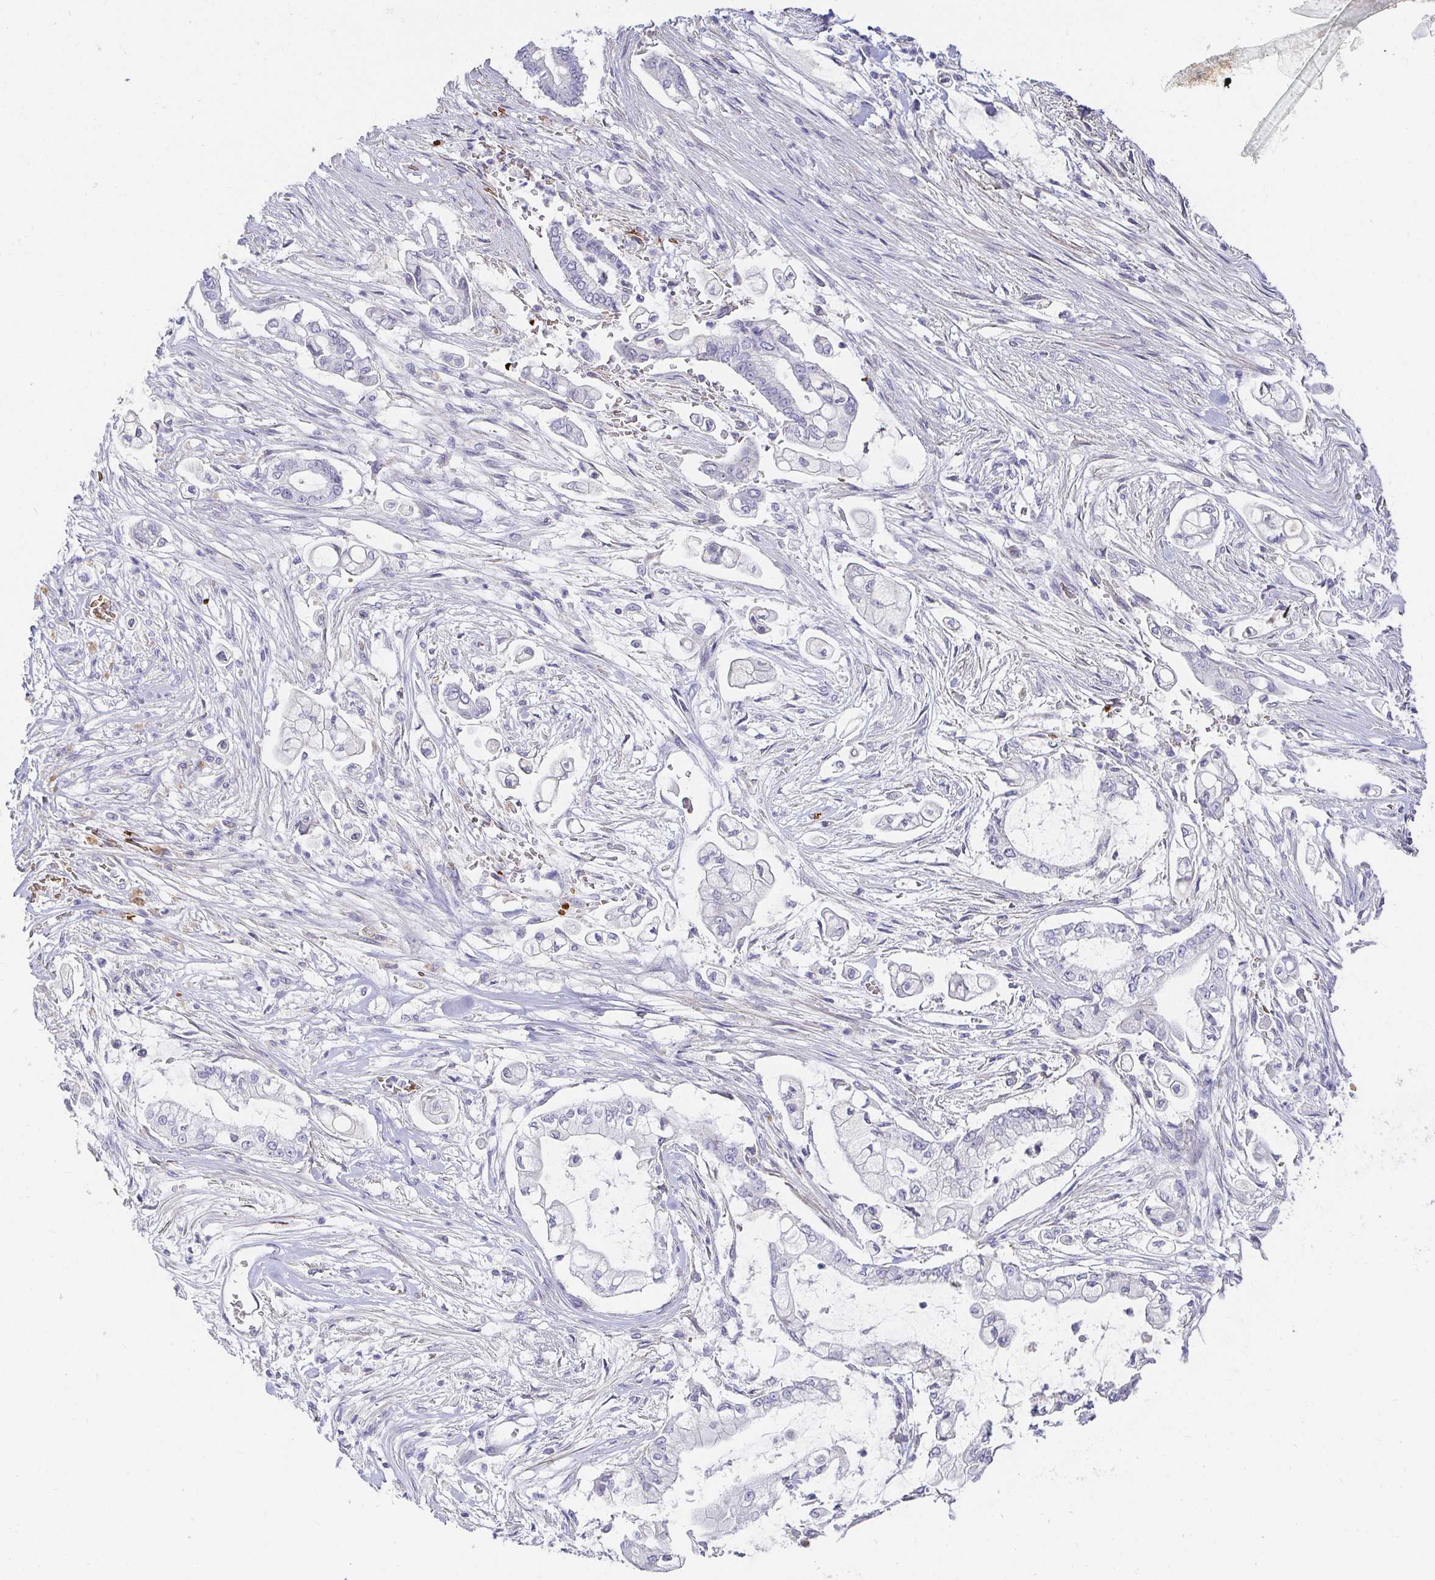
{"staining": {"intensity": "negative", "quantity": "none", "location": "none"}, "tissue": "pancreatic cancer", "cell_type": "Tumor cells", "image_type": "cancer", "snomed": [{"axis": "morphology", "description": "Adenocarcinoma, NOS"}, {"axis": "topography", "description": "Pancreas"}], "caption": "This micrograph is of pancreatic cancer stained with immunohistochemistry (IHC) to label a protein in brown with the nuclei are counter-stained blue. There is no positivity in tumor cells.", "gene": "FGF21", "patient": {"sex": "female", "age": 69}}